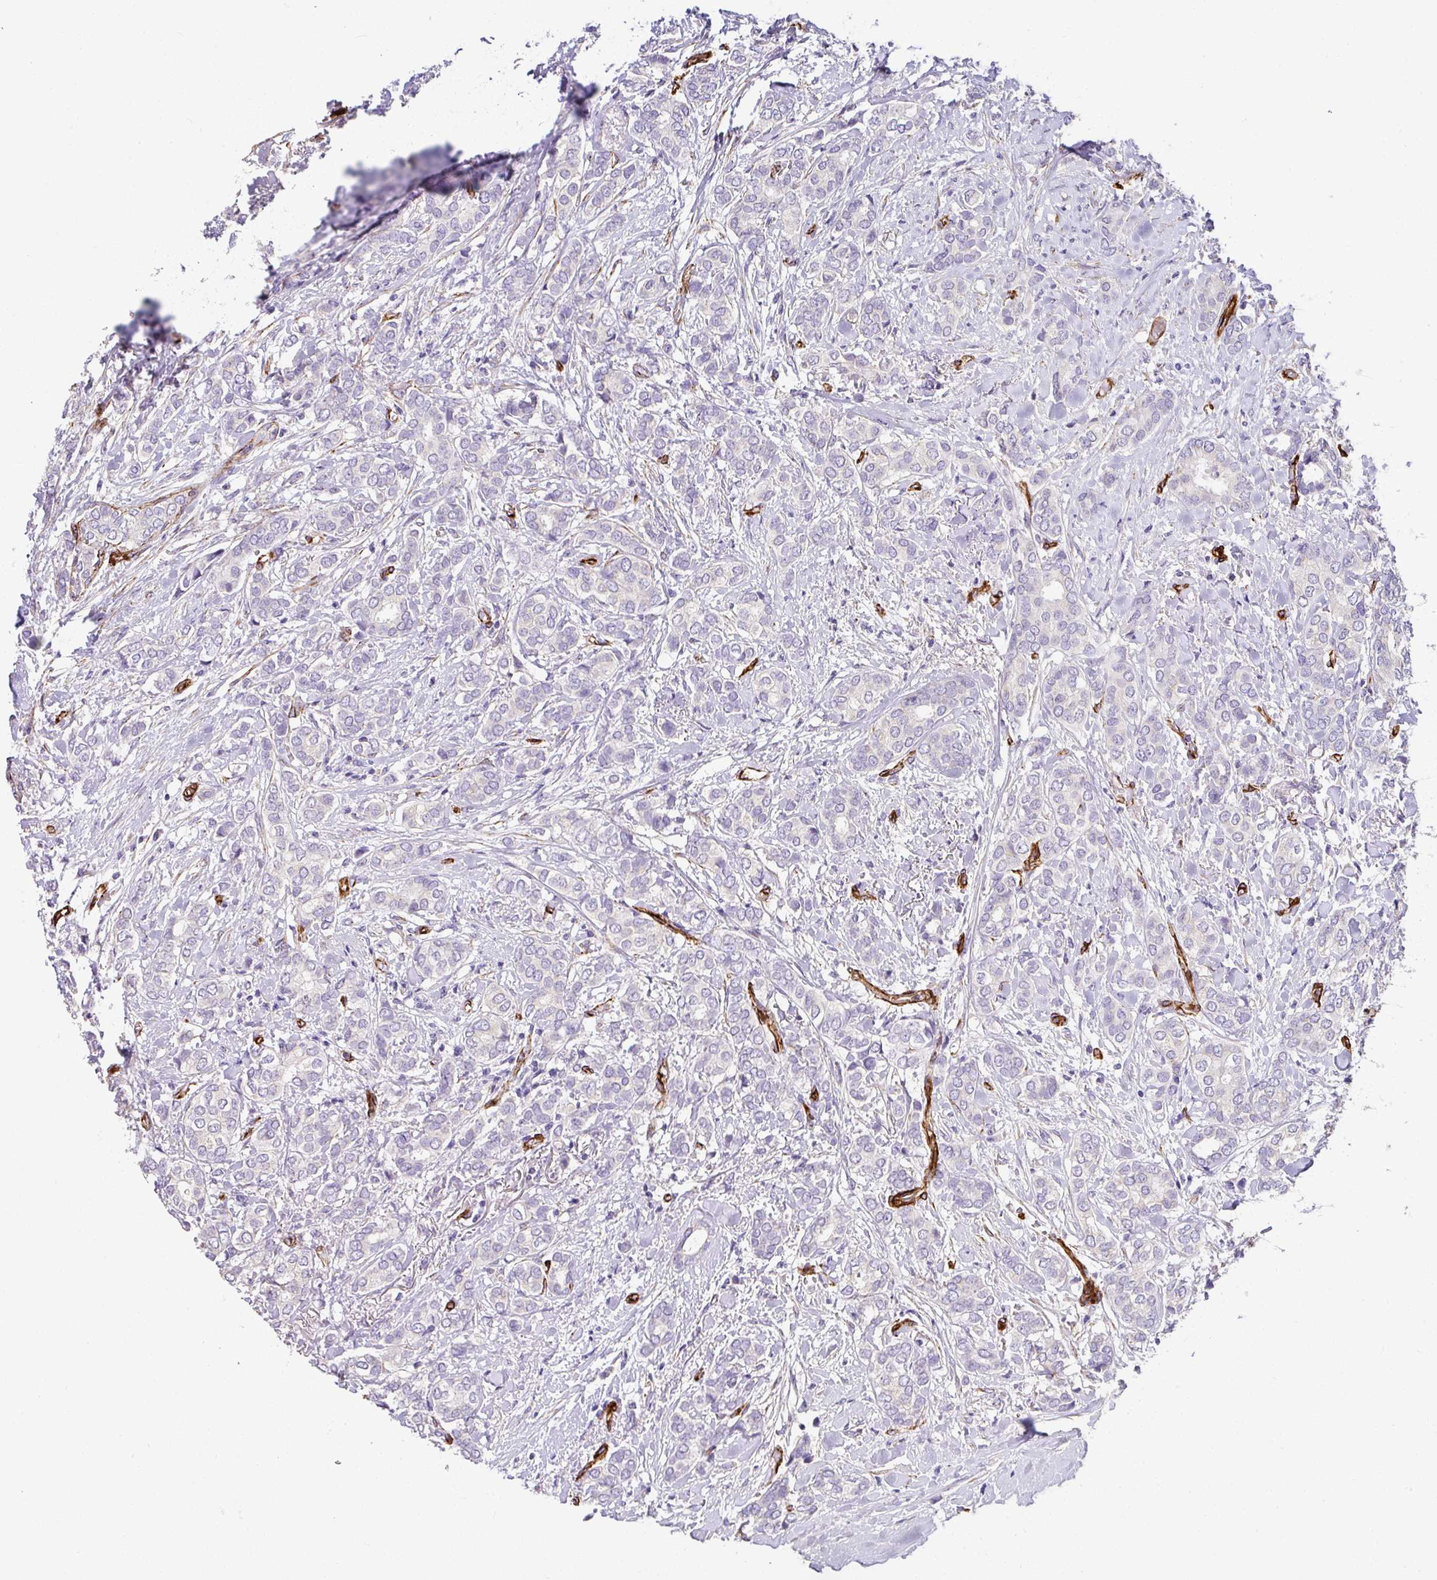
{"staining": {"intensity": "negative", "quantity": "none", "location": "none"}, "tissue": "breast cancer", "cell_type": "Tumor cells", "image_type": "cancer", "snomed": [{"axis": "morphology", "description": "Duct carcinoma"}, {"axis": "topography", "description": "Breast"}], "caption": "Protein analysis of breast cancer (infiltrating ductal carcinoma) reveals no significant positivity in tumor cells. (Brightfield microscopy of DAB immunohistochemistry at high magnification).", "gene": "SLC25A17", "patient": {"sex": "female", "age": 73}}